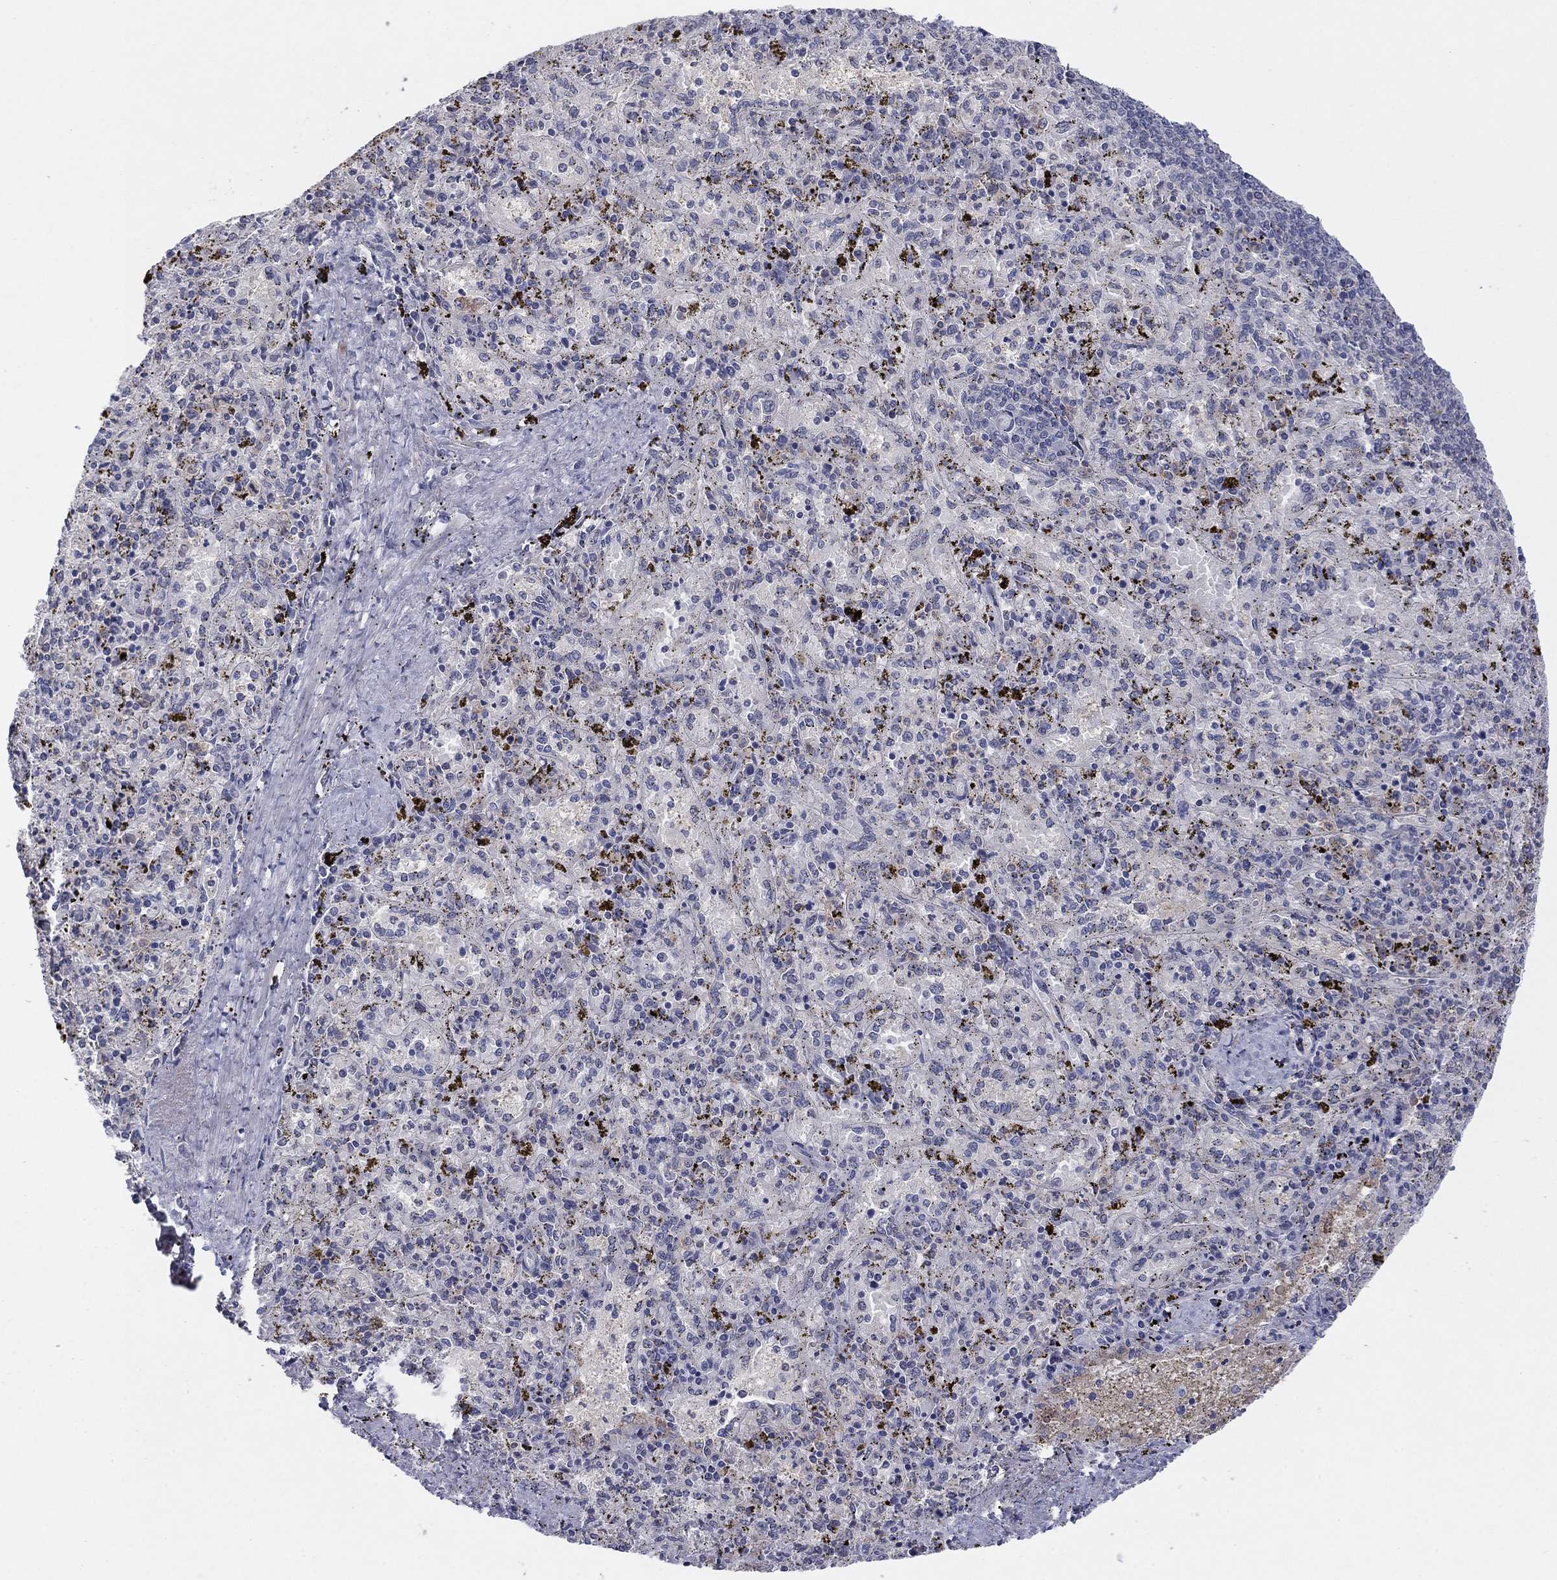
{"staining": {"intensity": "negative", "quantity": "none", "location": "none"}, "tissue": "spleen", "cell_type": "Cells in red pulp", "image_type": "normal", "snomed": [{"axis": "morphology", "description": "Normal tissue, NOS"}, {"axis": "topography", "description": "Spleen"}], "caption": "An IHC histopathology image of unremarkable spleen is shown. There is no staining in cells in red pulp of spleen. The staining is performed using DAB brown chromogen with nuclei counter-stained in using hematoxylin.", "gene": "AMN1", "patient": {"sex": "female", "age": 50}}